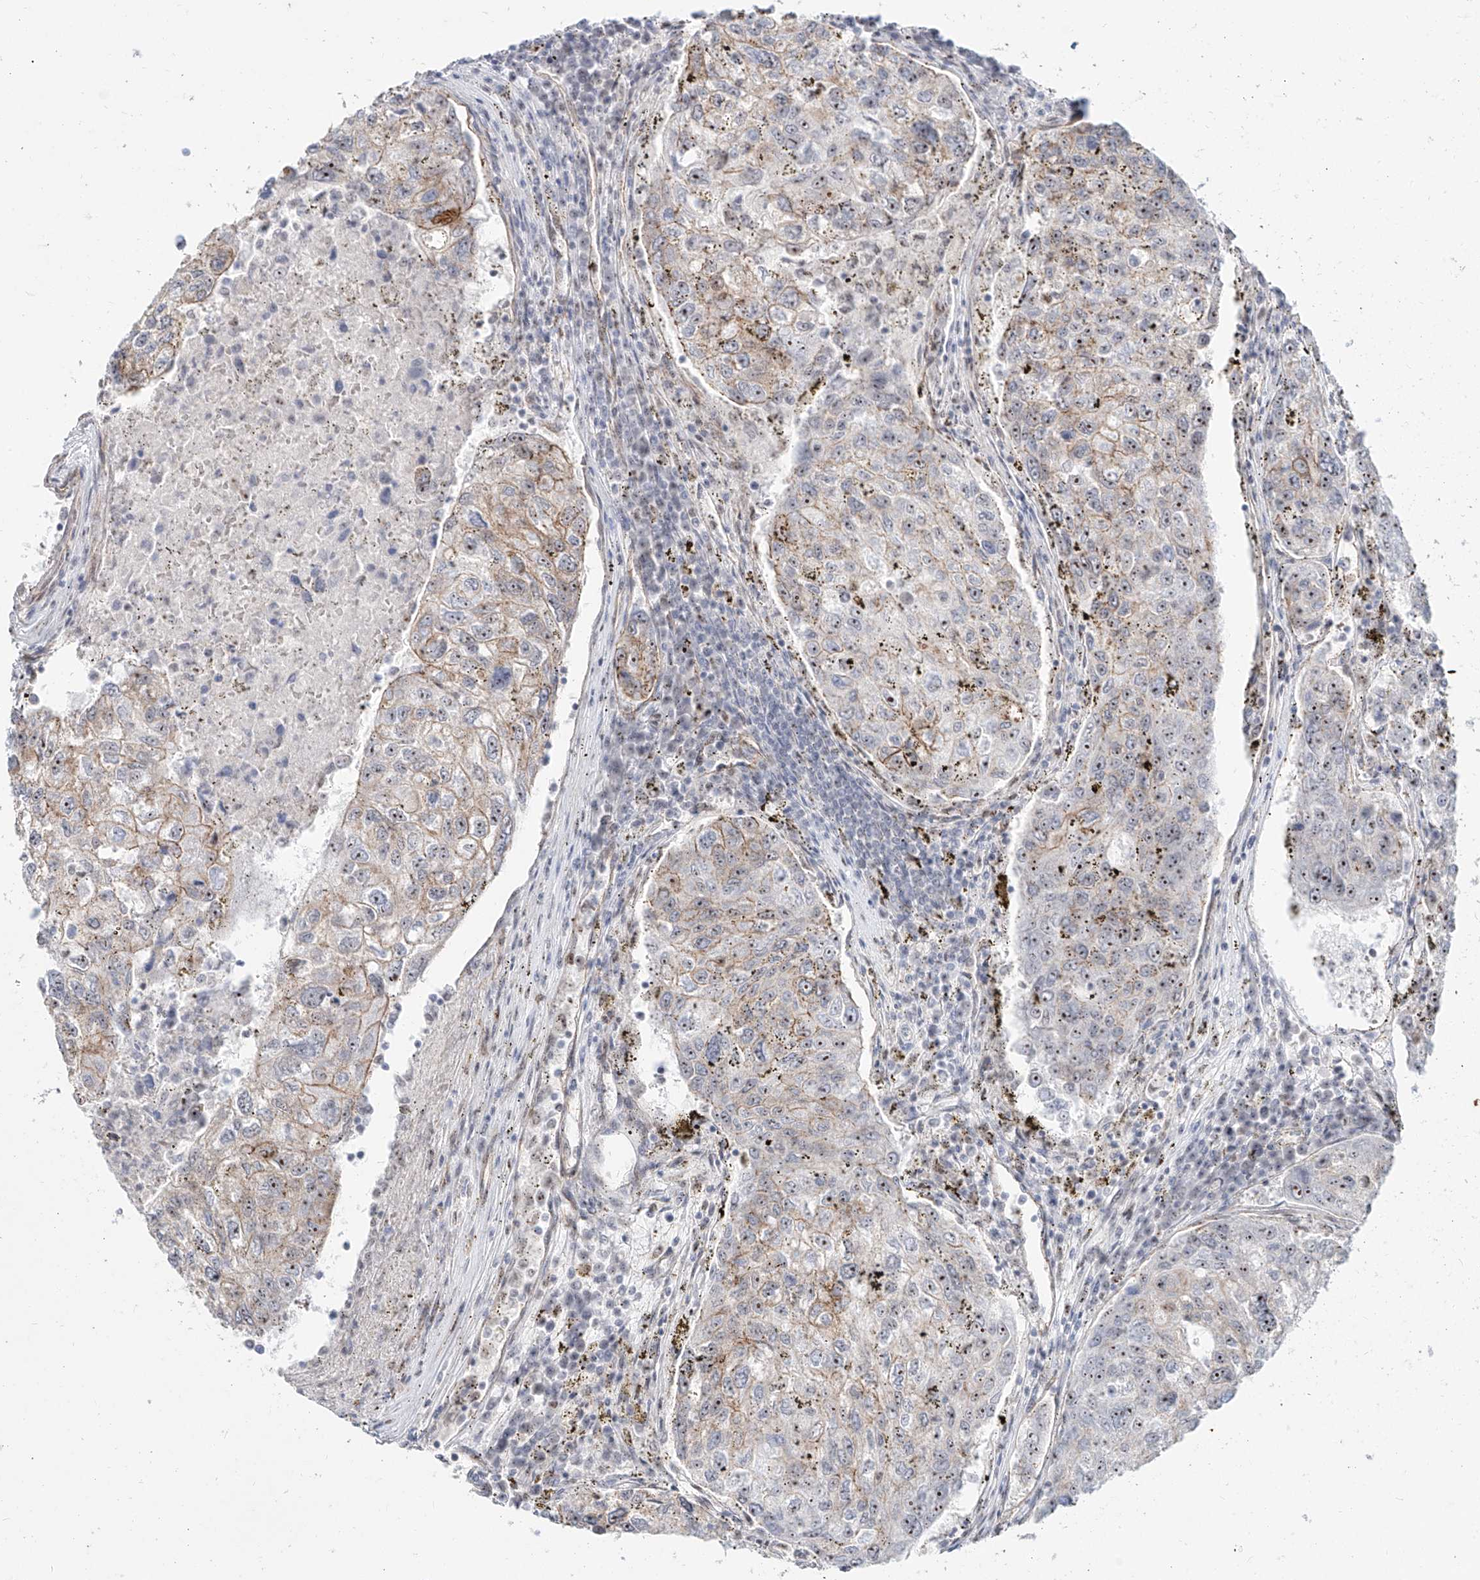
{"staining": {"intensity": "moderate", "quantity": "25%-75%", "location": "cytoplasmic/membranous,nuclear"}, "tissue": "urothelial cancer", "cell_type": "Tumor cells", "image_type": "cancer", "snomed": [{"axis": "morphology", "description": "Urothelial carcinoma, High grade"}, {"axis": "topography", "description": "Lymph node"}, {"axis": "topography", "description": "Urinary bladder"}], "caption": "Human urothelial cancer stained for a protein (brown) shows moderate cytoplasmic/membranous and nuclear positive expression in about 25%-75% of tumor cells.", "gene": "ZNF710", "patient": {"sex": "male", "age": 51}}